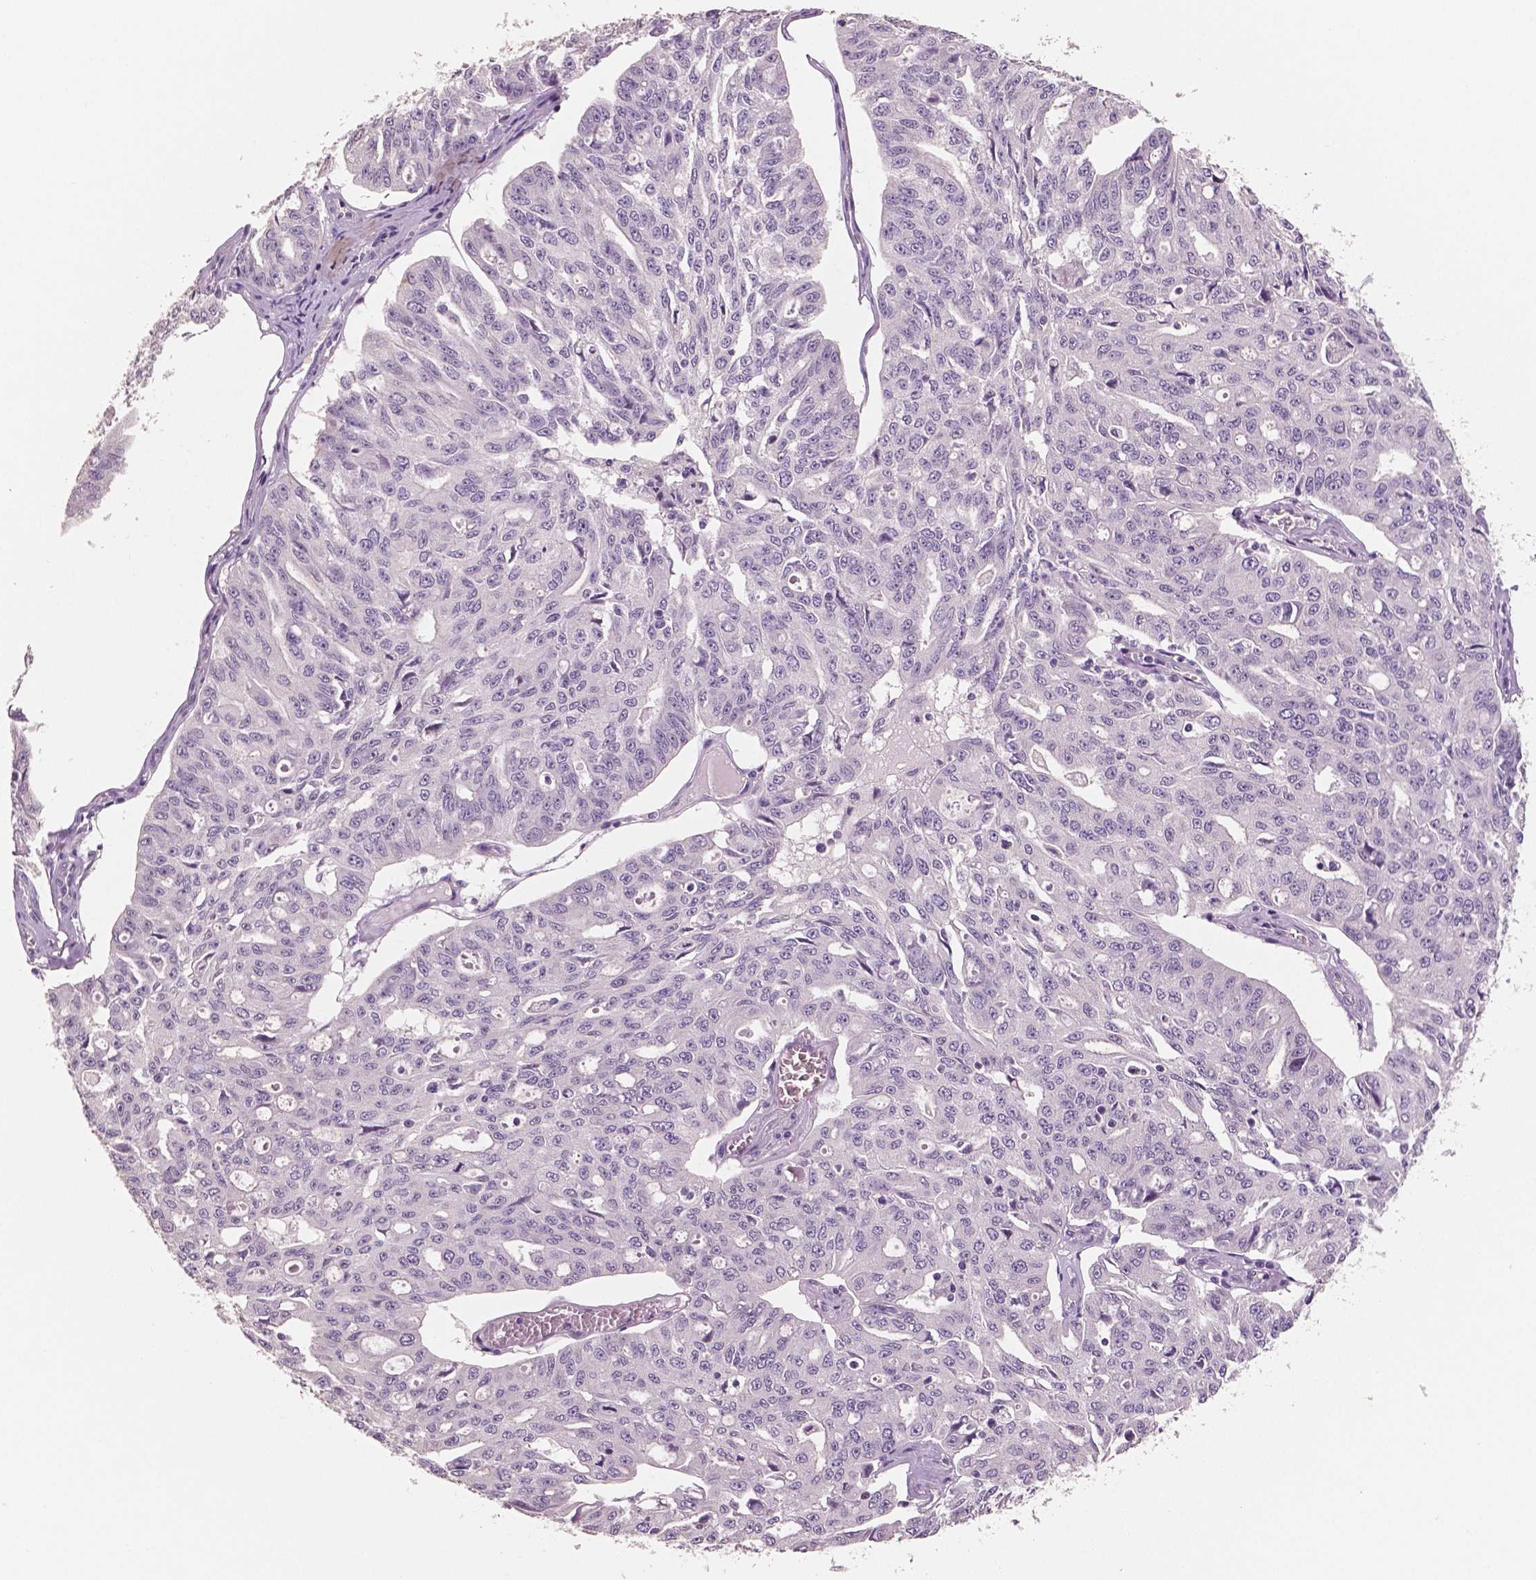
{"staining": {"intensity": "negative", "quantity": "none", "location": "none"}, "tissue": "ovarian cancer", "cell_type": "Tumor cells", "image_type": "cancer", "snomed": [{"axis": "morphology", "description": "Carcinoma, endometroid"}, {"axis": "topography", "description": "Ovary"}], "caption": "Immunohistochemical staining of human ovarian cancer (endometroid carcinoma) shows no significant staining in tumor cells. Brightfield microscopy of immunohistochemistry (IHC) stained with DAB (3,3'-diaminobenzidine) (brown) and hematoxylin (blue), captured at high magnification.", "gene": "NECAB2", "patient": {"sex": "female", "age": 65}}